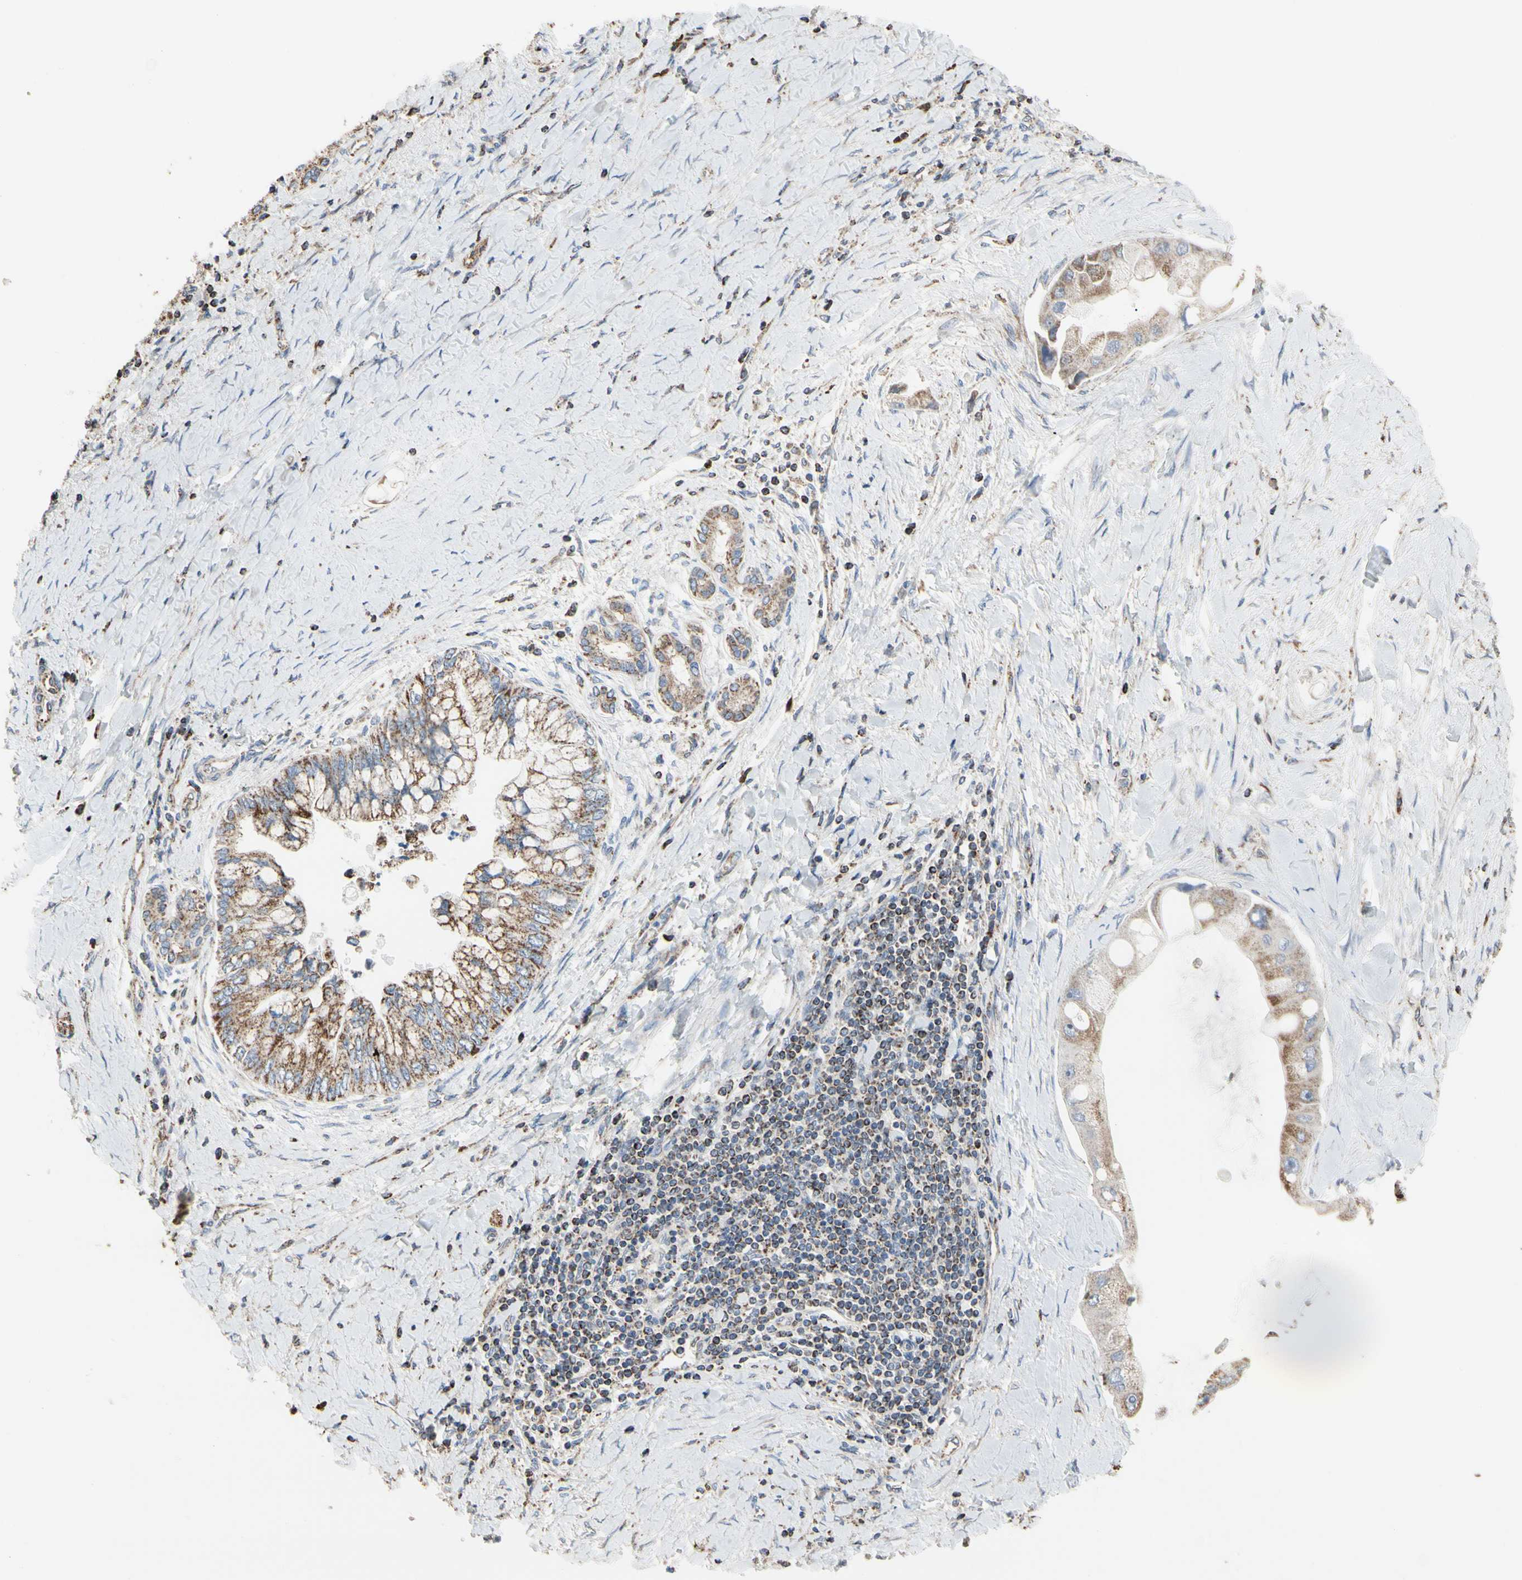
{"staining": {"intensity": "moderate", "quantity": "25%-75%", "location": "cytoplasmic/membranous"}, "tissue": "liver cancer", "cell_type": "Tumor cells", "image_type": "cancer", "snomed": [{"axis": "morphology", "description": "Normal tissue, NOS"}, {"axis": "morphology", "description": "Cholangiocarcinoma"}, {"axis": "topography", "description": "Liver"}, {"axis": "topography", "description": "Peripheral nerve tissue"}], "caption": "A brown stain labels moderate cytoplasmic/membranous expression of a protein in human cholangiocarcinoma (liver) tumor cells.", "gene": "TUBA1A", "patient": {"sex": "male", "age": 50}}